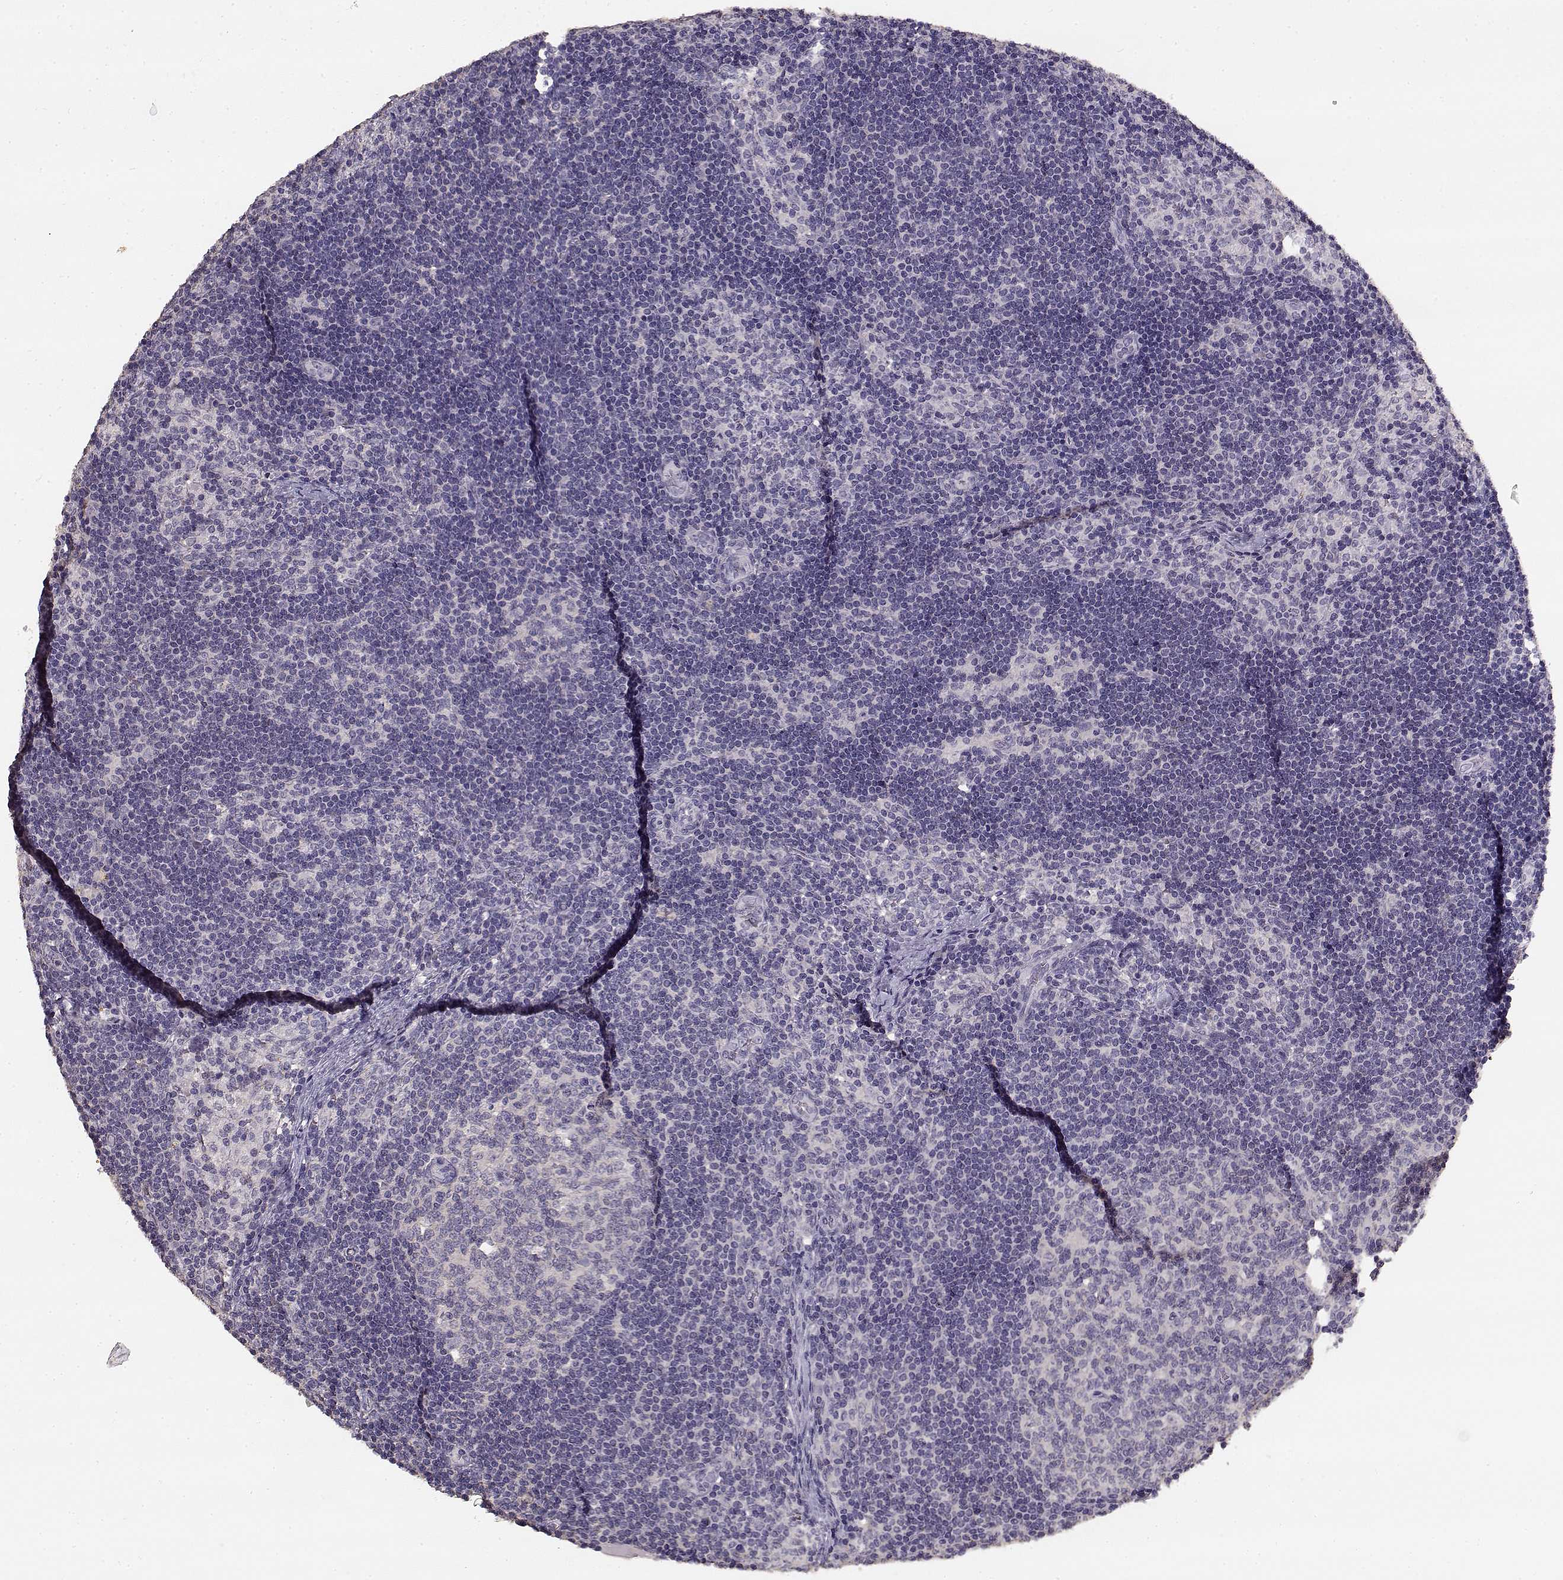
{"staining": {"intensity": "negative", "quantity": "none", "location": "none"}, "tissue": "lymph node", "cell_type": "Germinal center cells", "image_type": "normal", "snomed": [{"axis": "morphology", "description": "Normal tissue, NOS"}, {"axis": "topography", "description": "Lymph node"}], "caption": "The IHC photomicrograph has no significant staining in germinal center cells of lymph node.", "gene": "UROC1", "patient": {"sex": "female", "age": 52}}